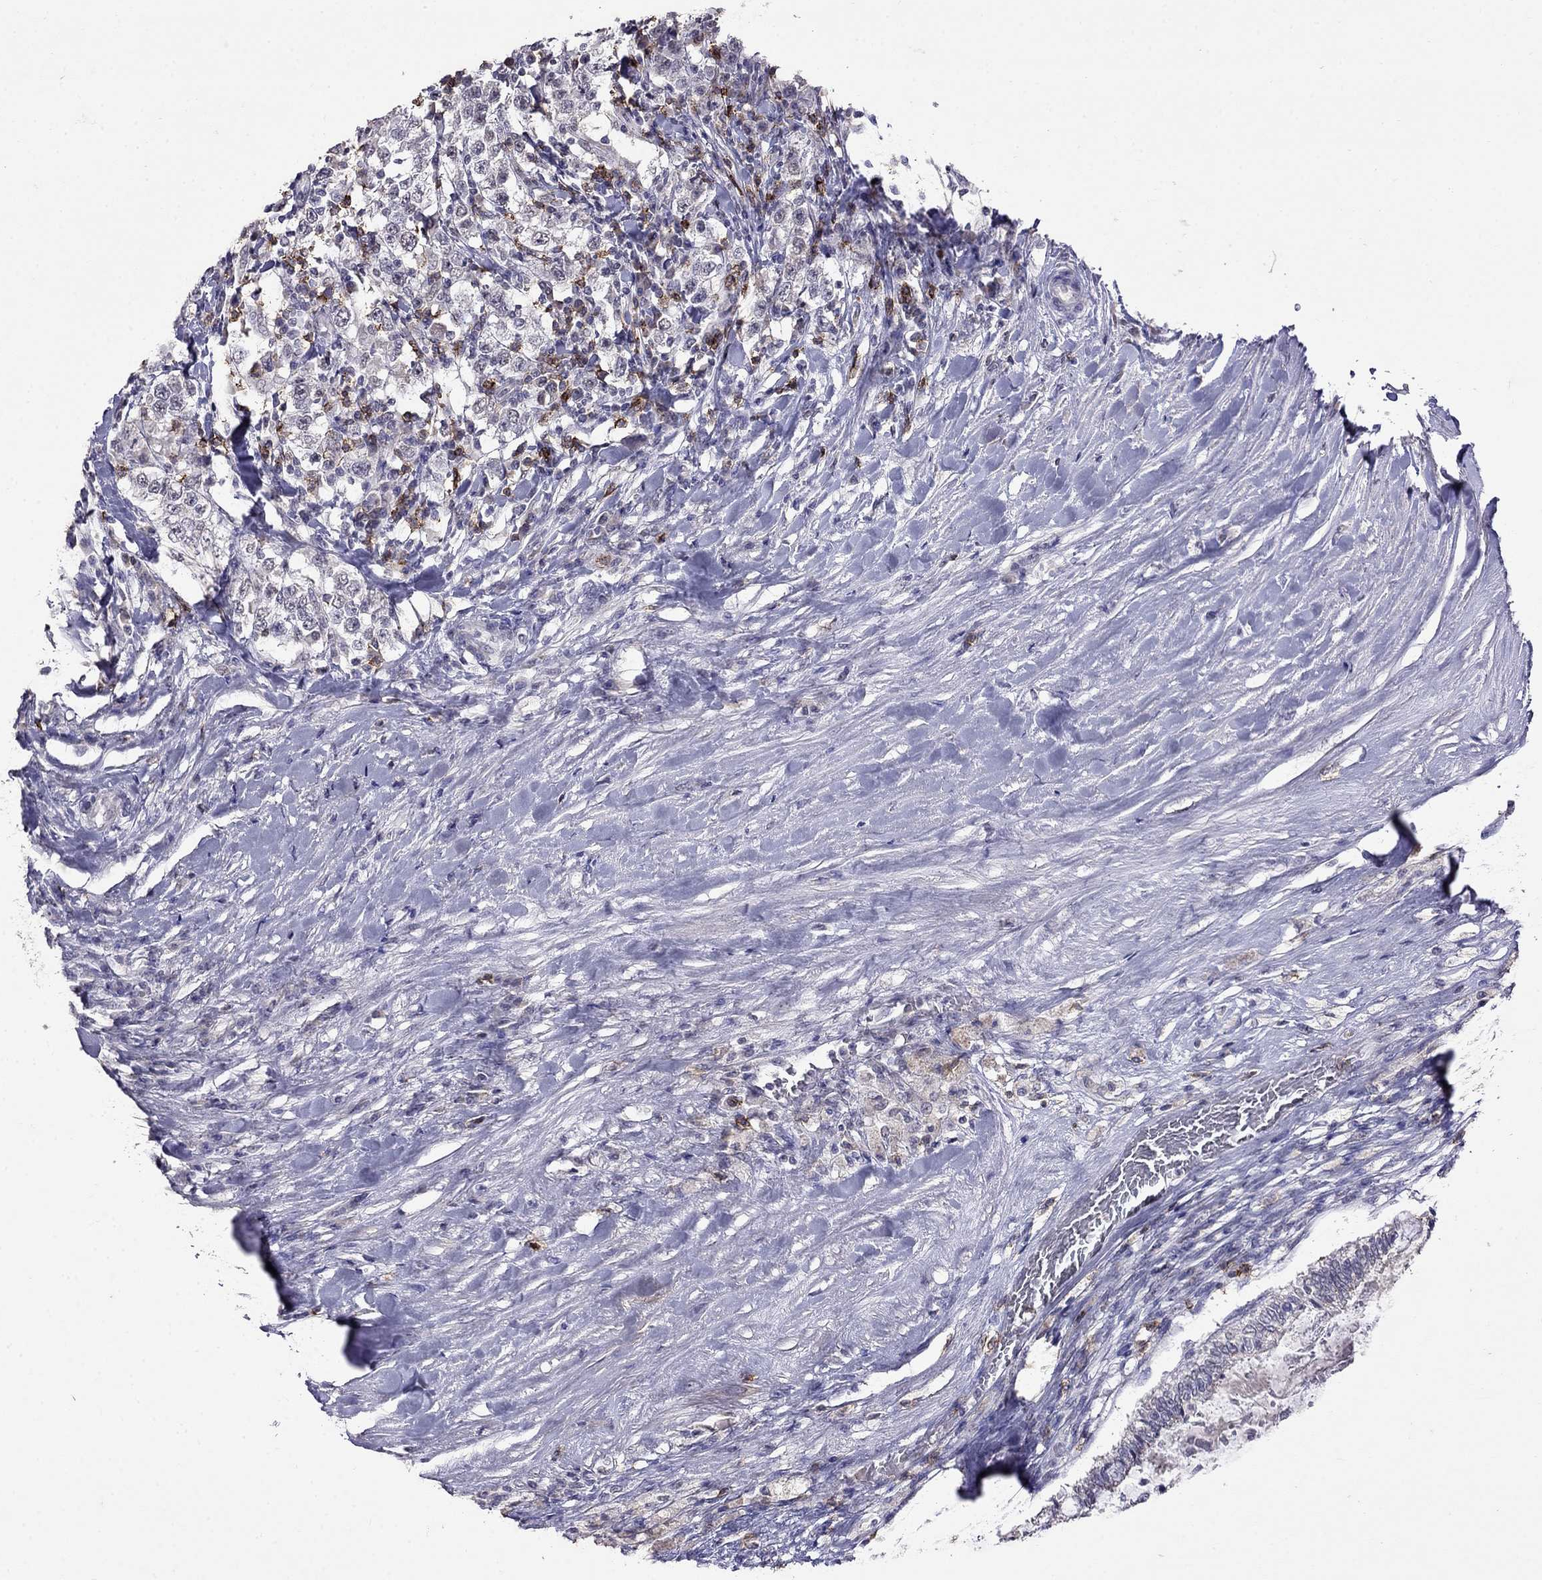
{"staining": {"intensity": "negative", "quantity": "none", "location": "none"}, "tissue": "testis cancer", "cell_type": "Tumor cells", "image_type": "cancer", "snomed": [{"axis": "morphology", "description": "Seminoma, NOS"}, {"axis": "morphology", "description": "Carcinoma, Embryonal, NOS"}, {"axis": "topography", "description": "Testis"}], "caption": "Immunohistochemical staining of testis seminoma exhibits no significant positivity in tumor cells.", "gene": "CD8B", "patient": {"sex": "male", "age": 41}}